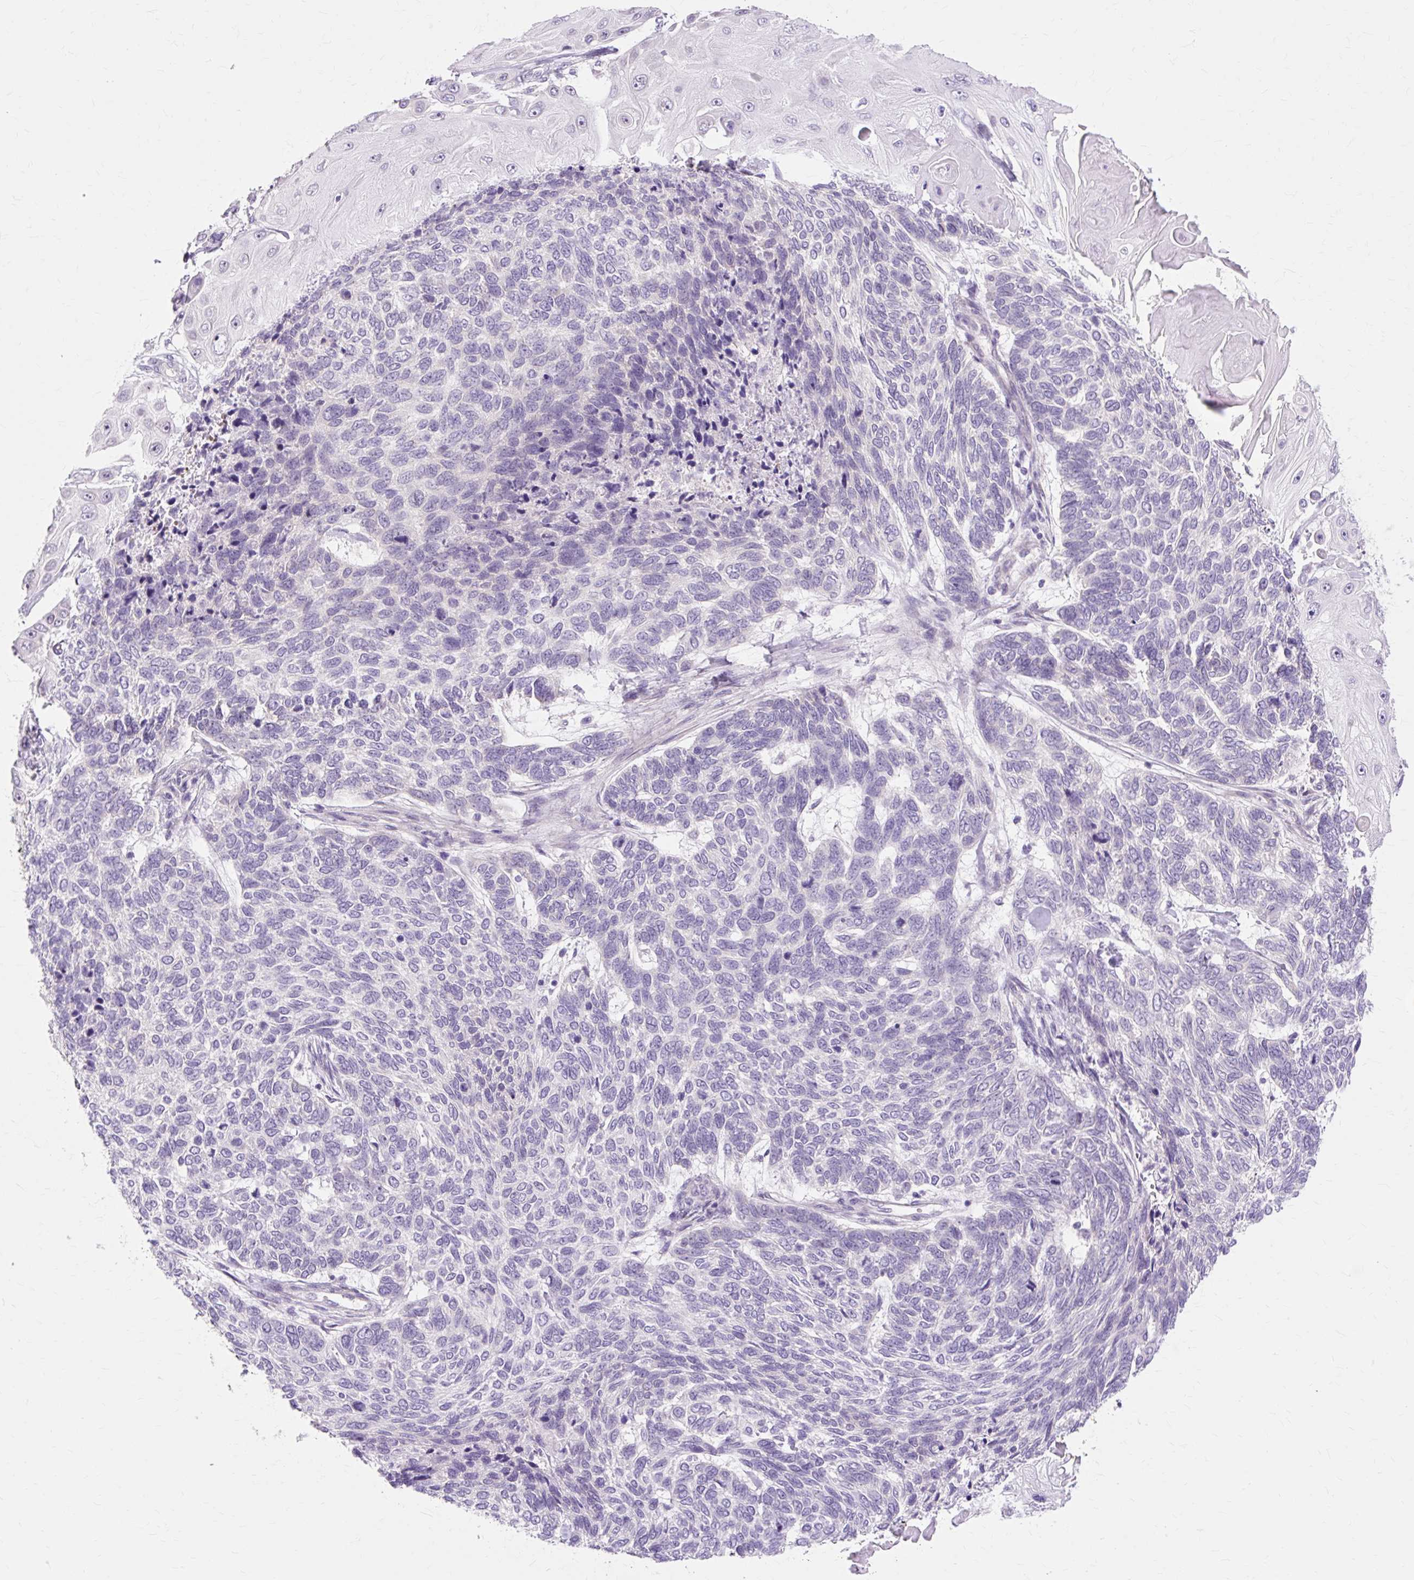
{"staining": {"intensity": "negative", "quantity": "none", "location": "none"}, "tissue": "skin cancer", "cell_type": "Tumor cells", "image_type": "cancer", "snomed": [{"axis": "morphology", "description": "Basal cell carcinoma"}, {"axis": "topography", "description": "Skin"}], "caption": "Protein analysis of basal cell carcinoma (skin) reveals no significant staining in tumor cells.", "gene": "ZNF35", "patient": {"sex": "female", "age": 65}}